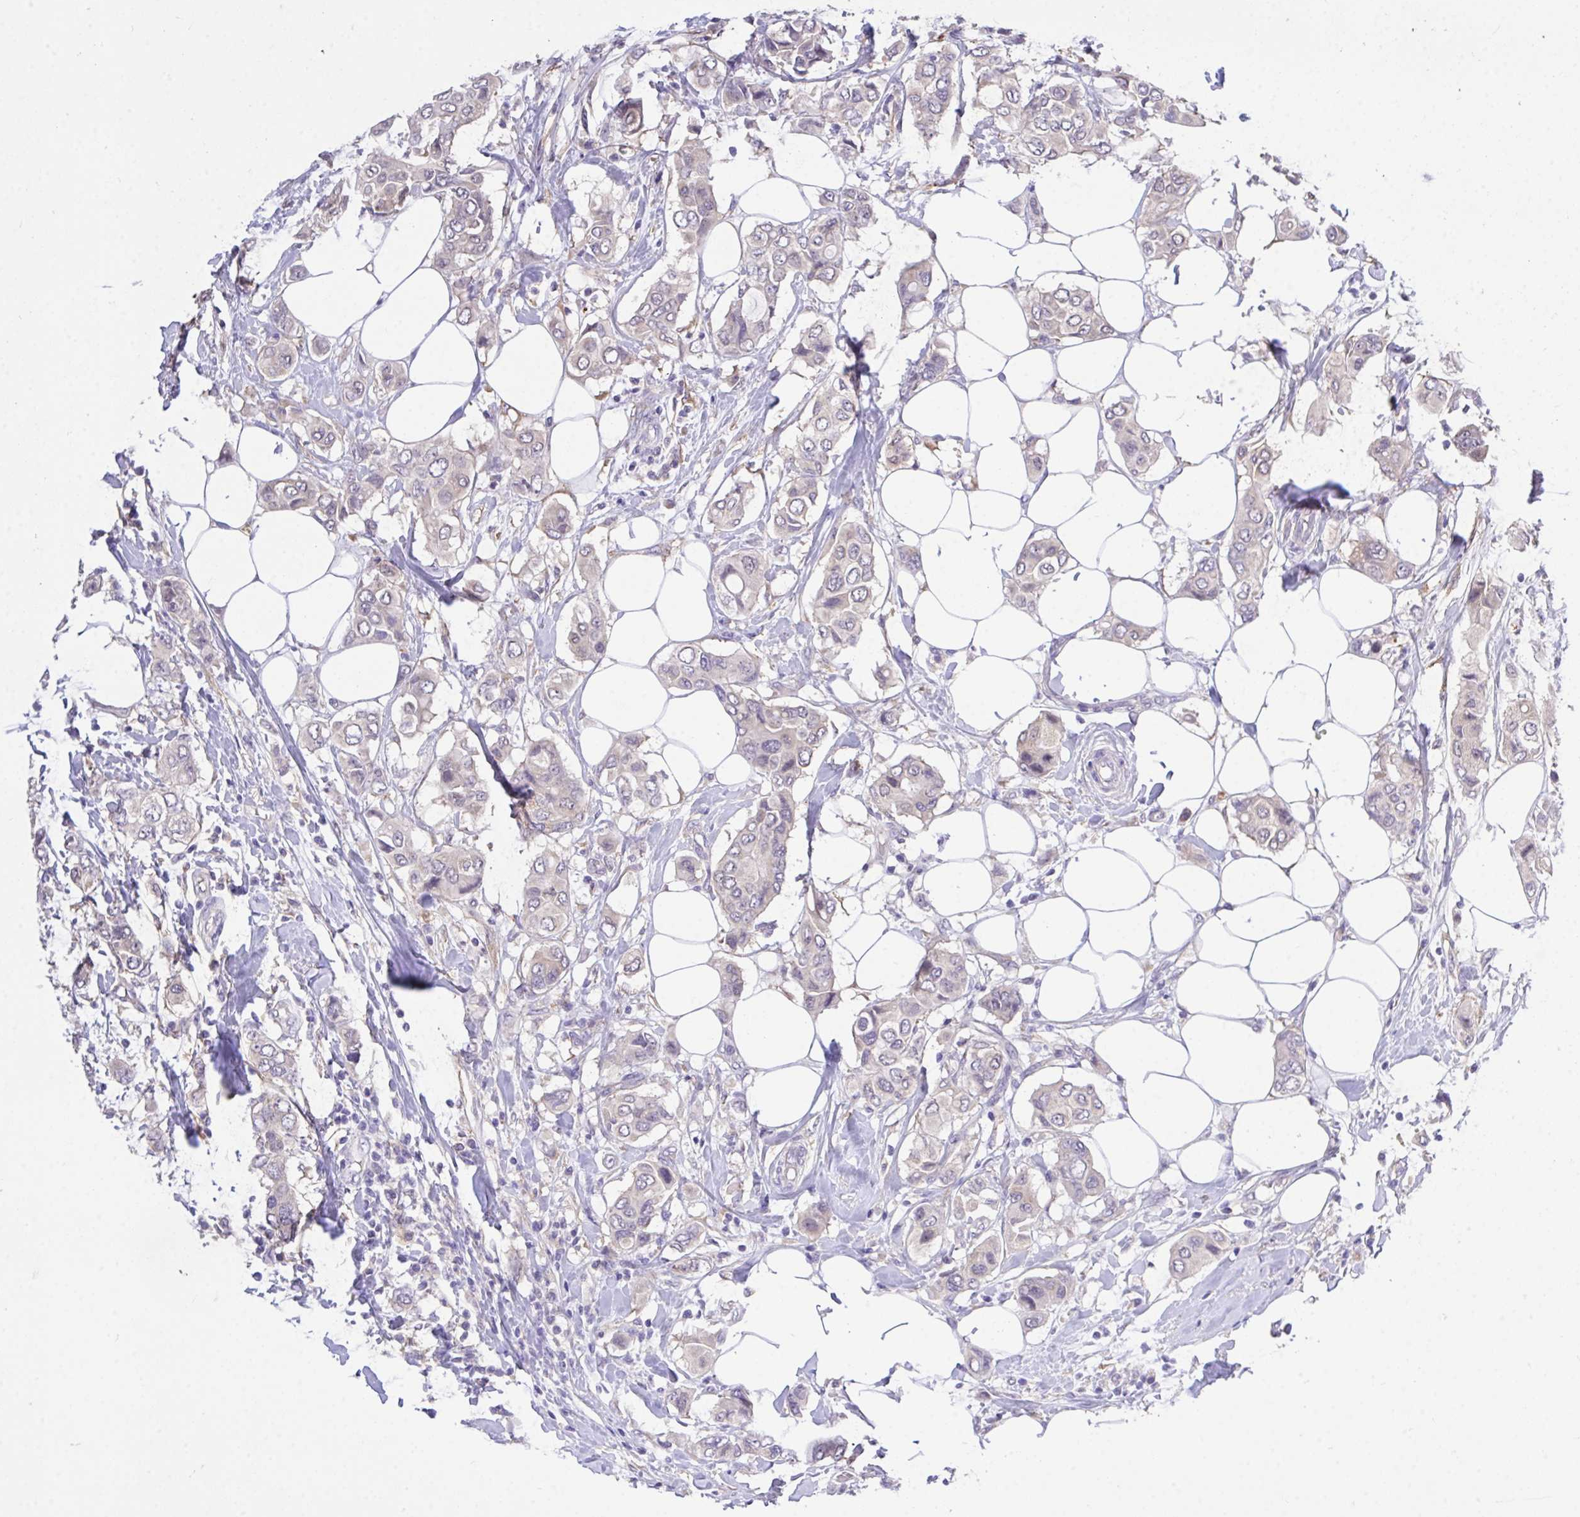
{"staining": {"intensity": "negative", "quantity": "none", "location": "none"}, "tissue": "breast cancer", "cell_type": "Tumor cells", "image_type": "cancer", "snomed": [{"axis": "morphology", "description": "Lobular carcinoma"}, {"axis": "topography", "description": "Breast"}], "caption": "The micrograph reveals no significant staining in tumor cells of lobular carcinoma (breast).", "gene": "MPC2", "patient": {"sex": "female", "age": 51}}